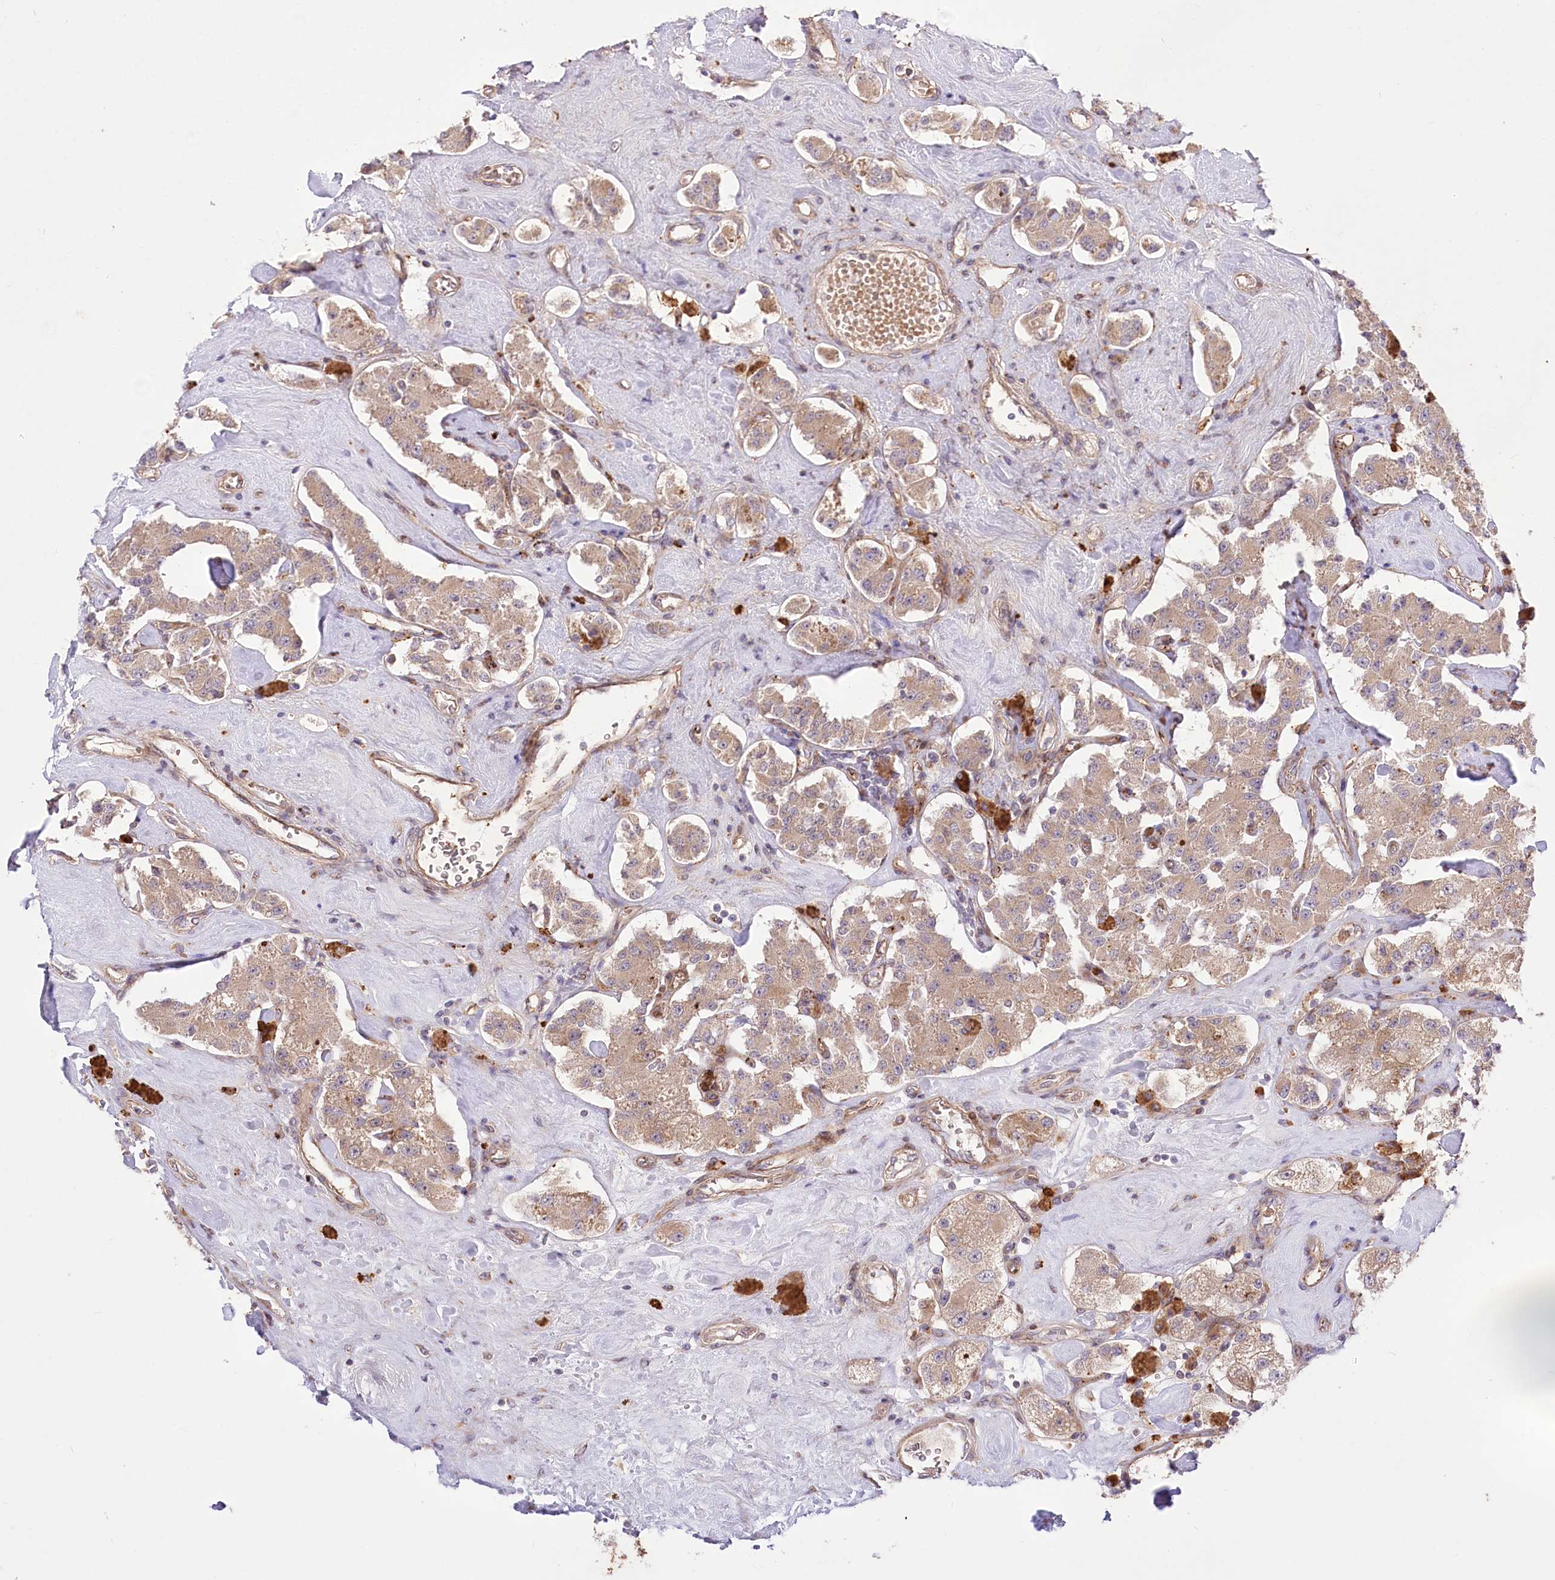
{"staining": {"intensity": "moderate", "quantity": ">75%", "location": "cytoplasmic/membranous"}, "tissue": "carcinoid", "cell_type": "Tumor cells", "image_type": "cancer", "snomed": [{"axis": "morphology", "description": "Carcinoid, malignant, NOS"}, {"axis": "topography", "description": "Pancreas"}], "caption": "A micrograph showing moderate cytoplasmic/membranous positivity in approximately >75% of tumor cells in carcinoid (malignant), as visualized by brown immunohistochemical staining.", "gene": "TRUB1", "patient": {"sex": "male", "age": 41}}